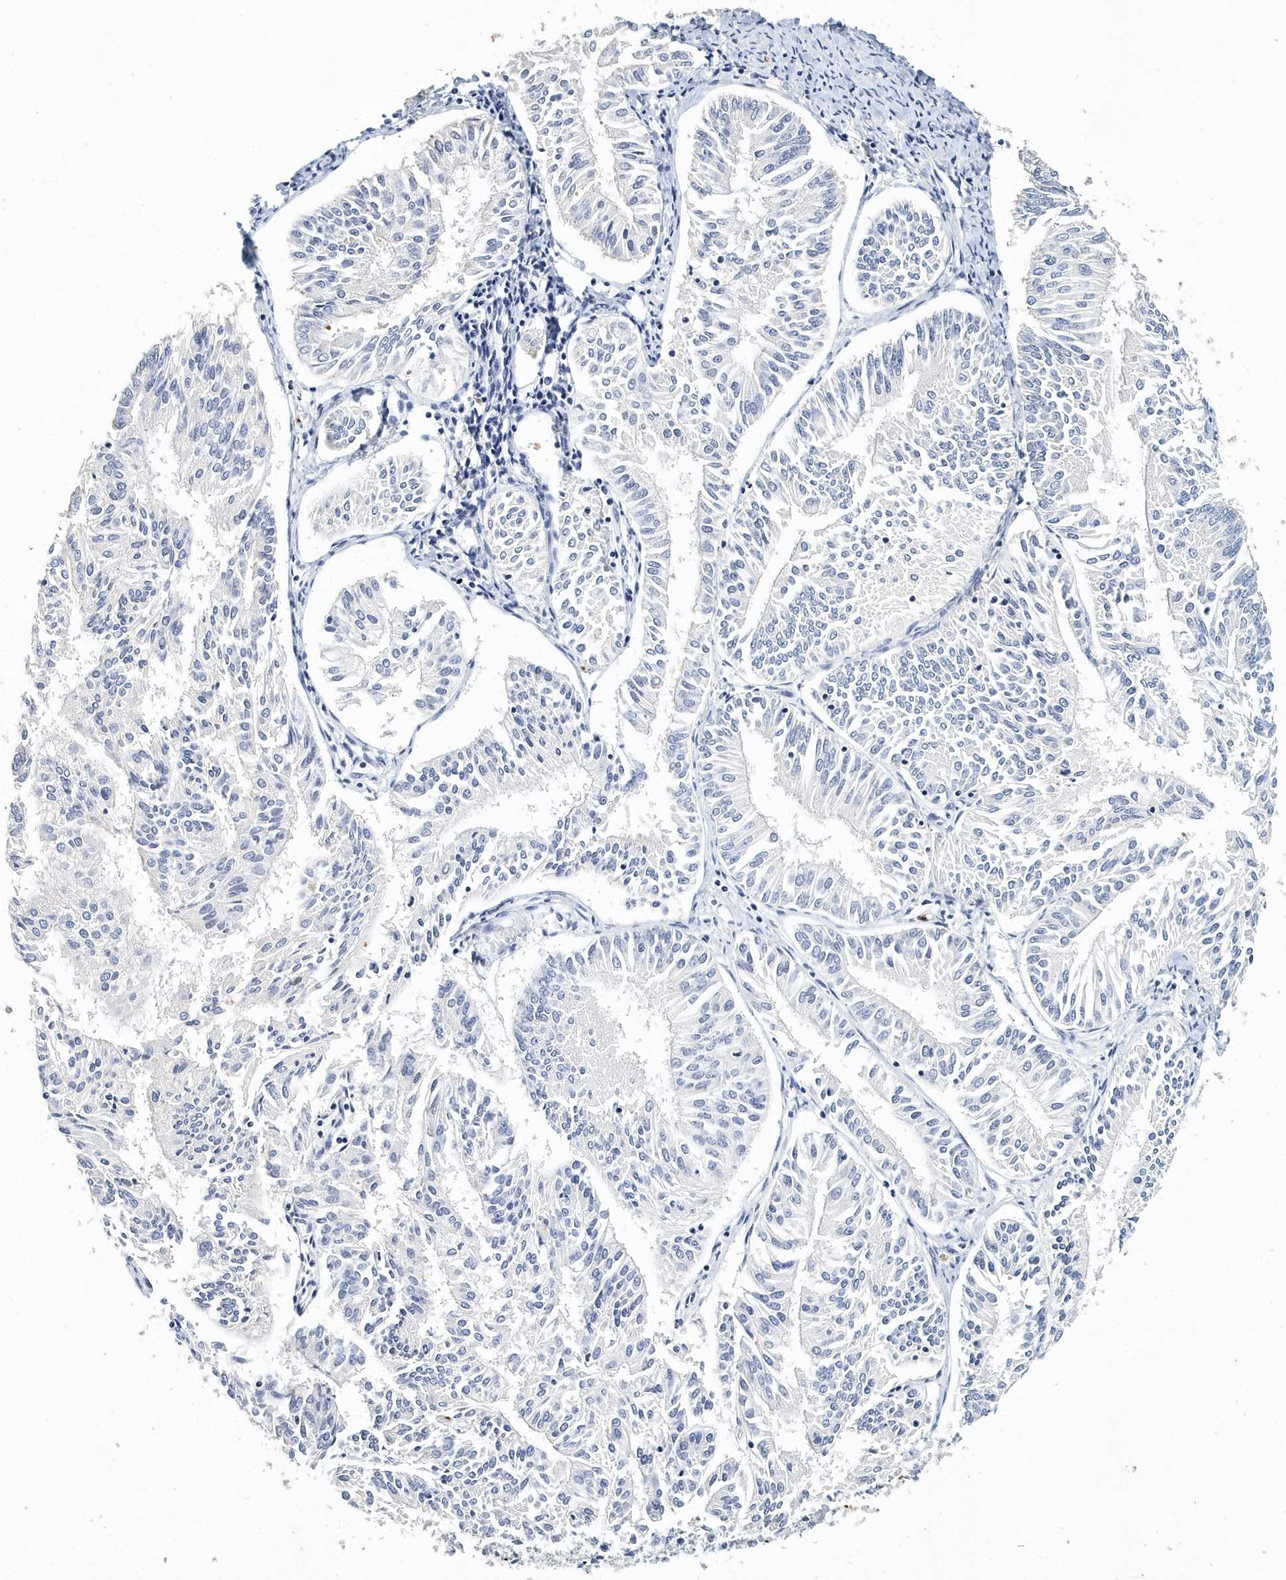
{"staining": {"intensity": "negative", "quantity": "none", "location": "none"}, "tissue": "endometrial cancer", "cell_type": "Tumor cells", "image_type": "cancer", "snomed": [{"axis": "morphology", "description": "Adenocarcinoma, NOS"}, {"axis": "topography", "description": "Endometrium"}], "caption": "Immunohistochemistry of human endometrial cancer exhibits no positivity in tumor cells.", "gene": "ITGA2B", "patient": {"sex": "female", "age": 58}}